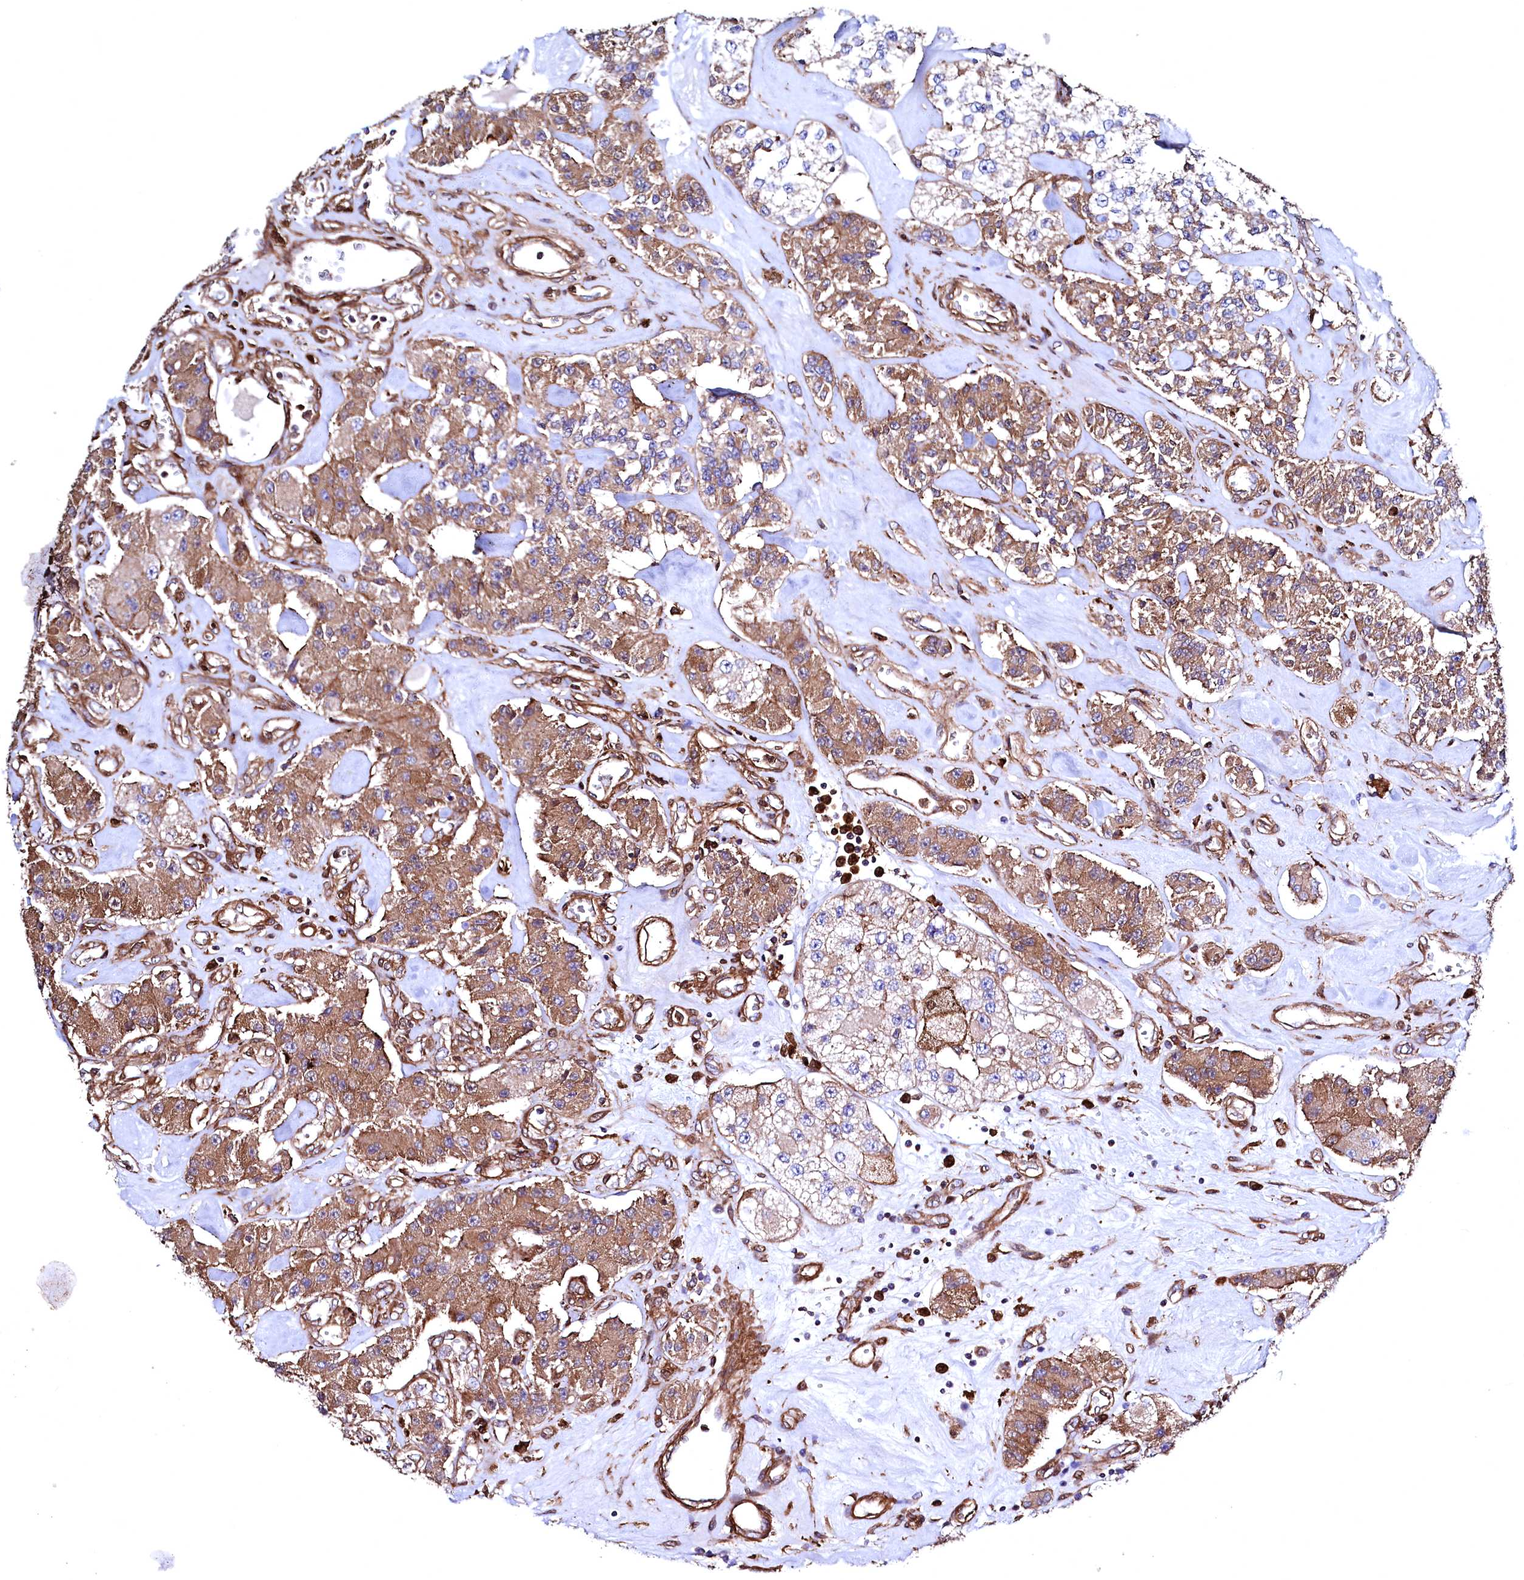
{"staining": {"intensity": "moderate", "quantity": ">75%", "location": "cytoplasmic/membranous"}, "tissue": "carcinoid", "cell_type": "Tumor cells", "image_type": "cancer", "snomed": [{"axis": "morphology", "description": "Carcinoid, malignant, NOS"}, {"axis": "topography", "description": "Pancreas"}], "caption": "Malignant carcinoid stained for a protein (brown) reveals moderate cytoplasmic/membranous positive staining in about >75% of tumor cells.", "gene": "STAMBPL1", "patient": {"sex": "male", "age": 41}}